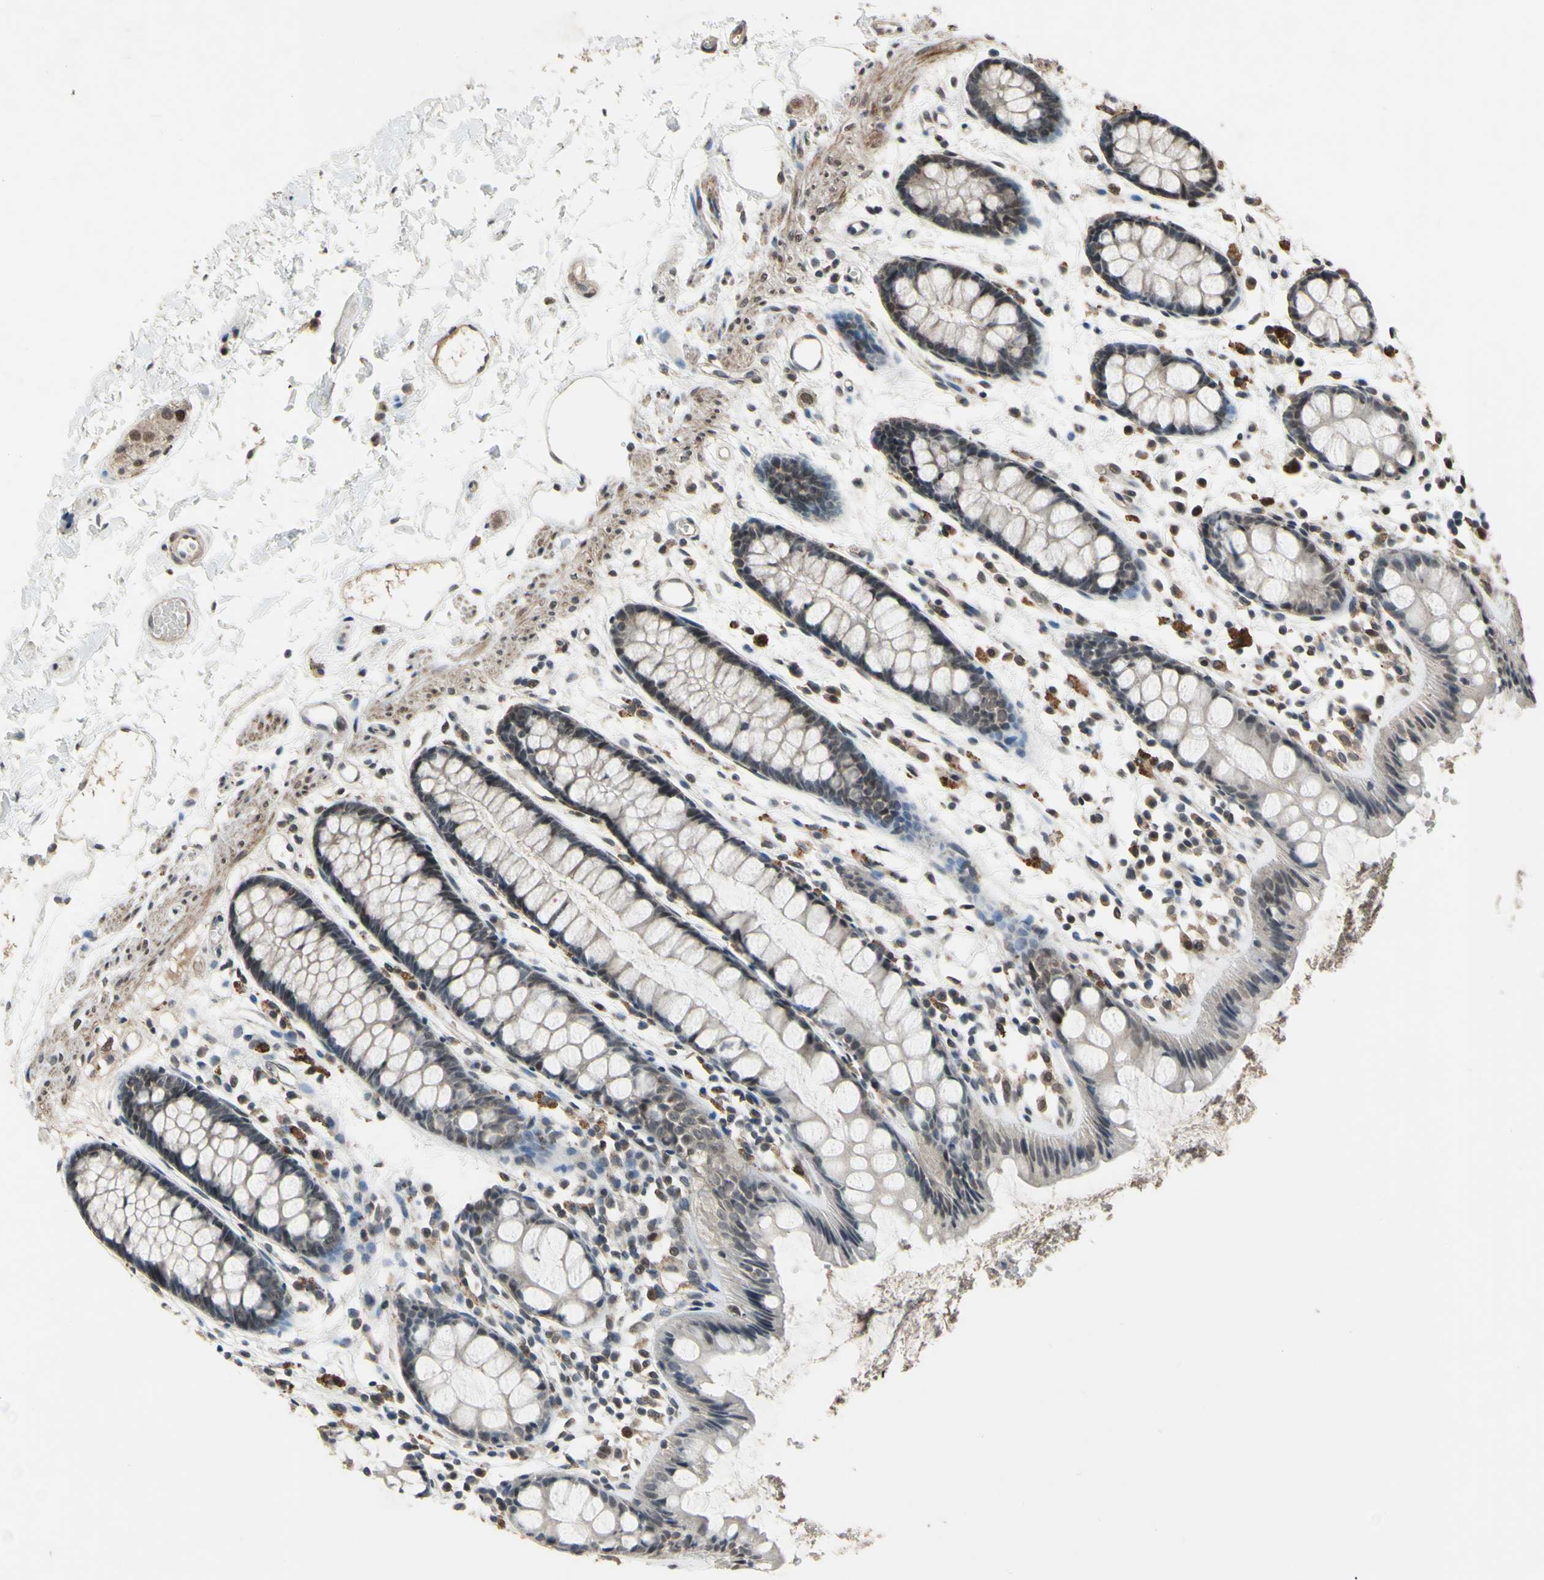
{"staining": {"intensity": "moderate", "quantity": "25%-75%", "location": "nuclear"}, "tissue": "rectum", "cell_type": "Glandular cells", "image_type": "normal", "snomed": [{"axis": "morphology", "description": "Normal tissue, NOS"}, {"axis": "topography", "description": "Rectum"}], "caption": "A brown stain highlights moderate nuclear expression of a protein in glandular cells of unremarkable human rectum. The protein is shown in brown color, while the nuclei are stained blue.", "gene": "ZNF174", "patient": {"sex": "female", "age": 66}}